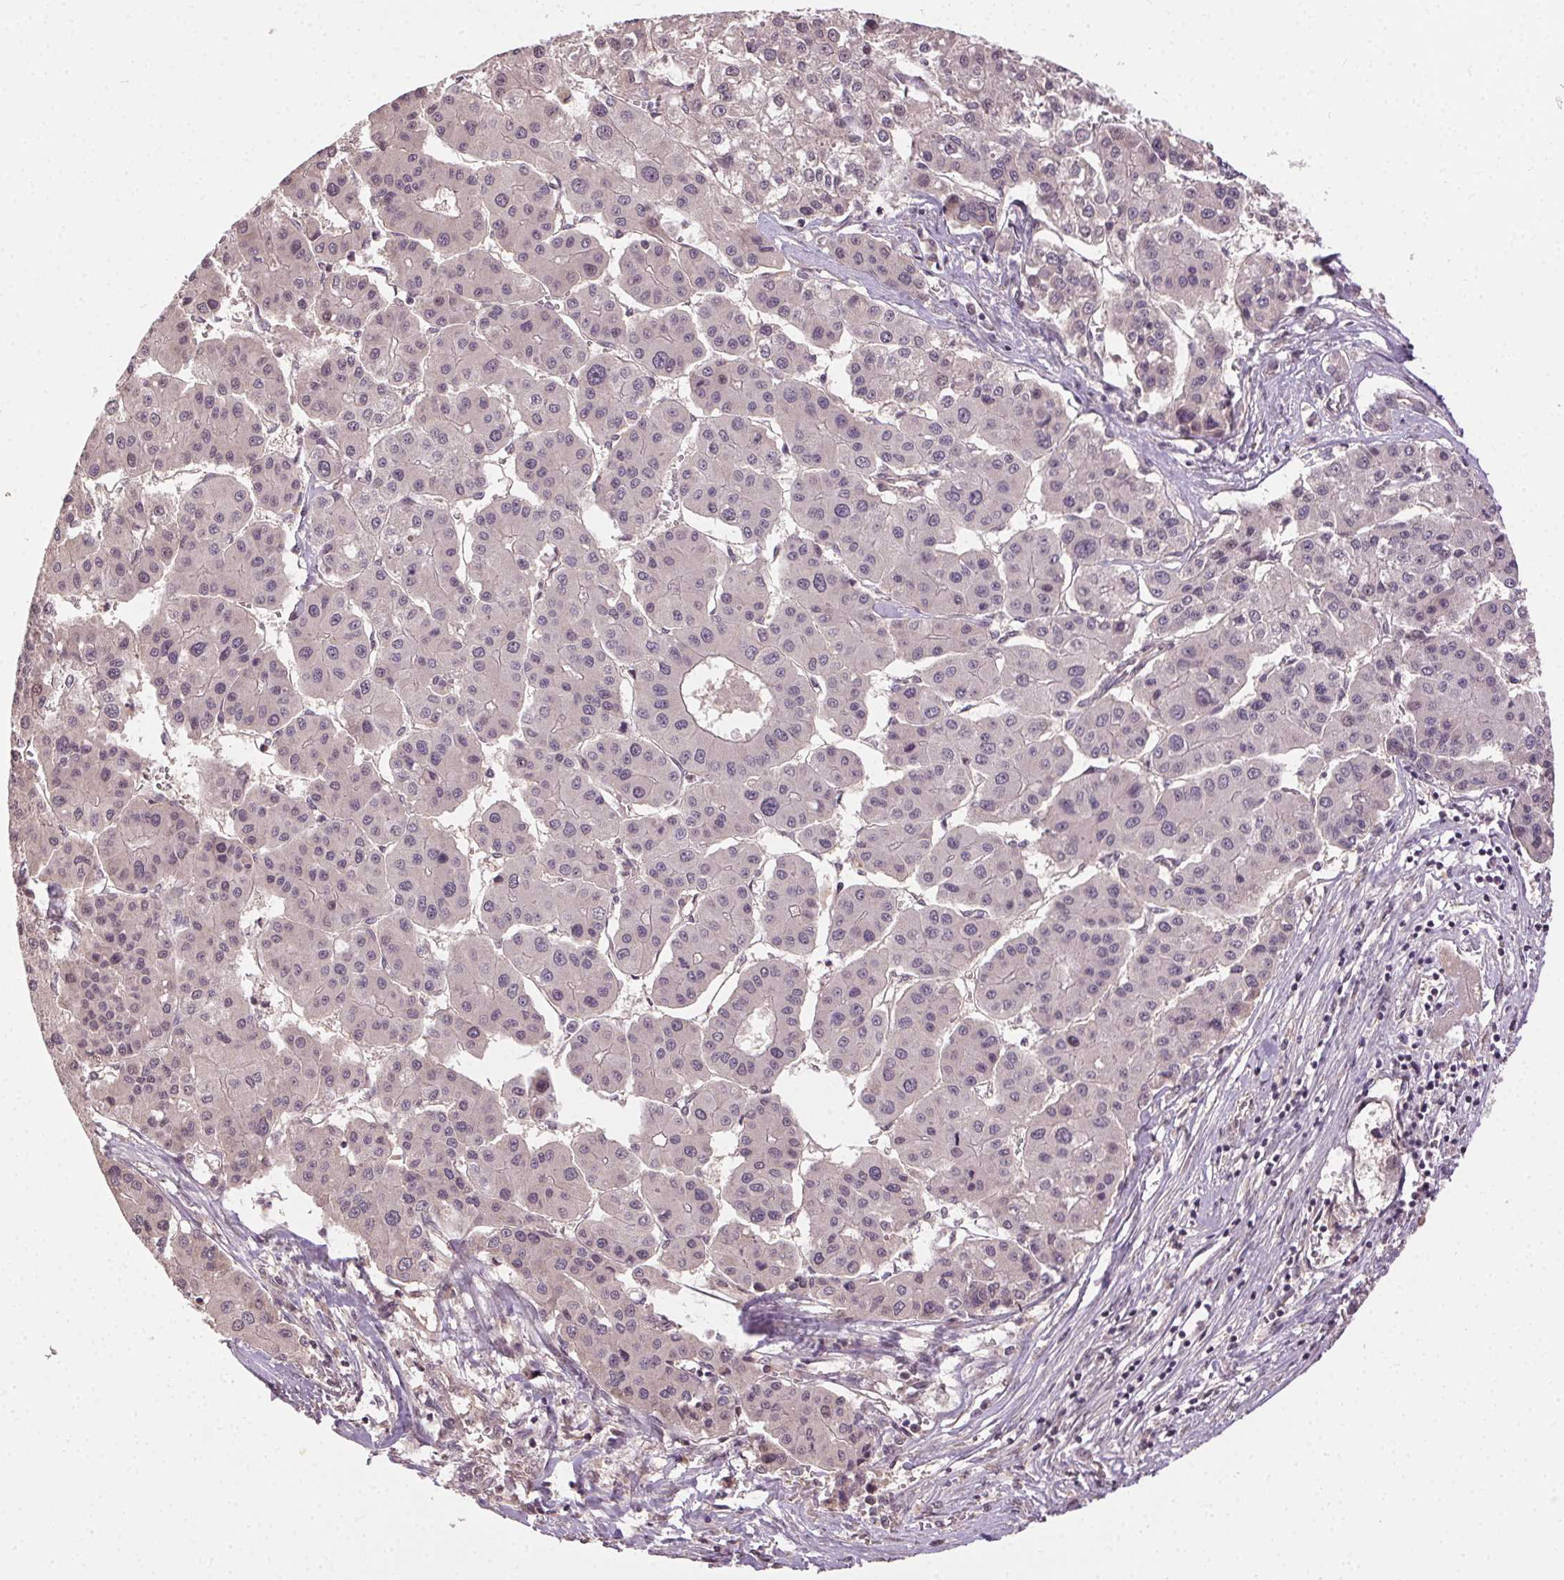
{"staining": {"intensity": "negative", "quantity": "none", "location": "none"}, "tissue": "liver cancer", "cell_type": "Tumor cells", "image_type": "cancer", "snomed": [{"axis": "morphology", "description": "Carcinoma, Hepatocellular, NOS"}, {"axis": "topography", "description": "Liver"}], "caption": "Immunohistochemical staining of liver cancer (hepatocellular carcinoma) demonstrates no significant positivity in tumor cells. (DAB (3,3'-diaminobenzidine) immunohistochemistry visualized using brightfield microscopy, high magnification).", "gene": "ATP1B3", "patient": {"sex": "male", "age": 73}}